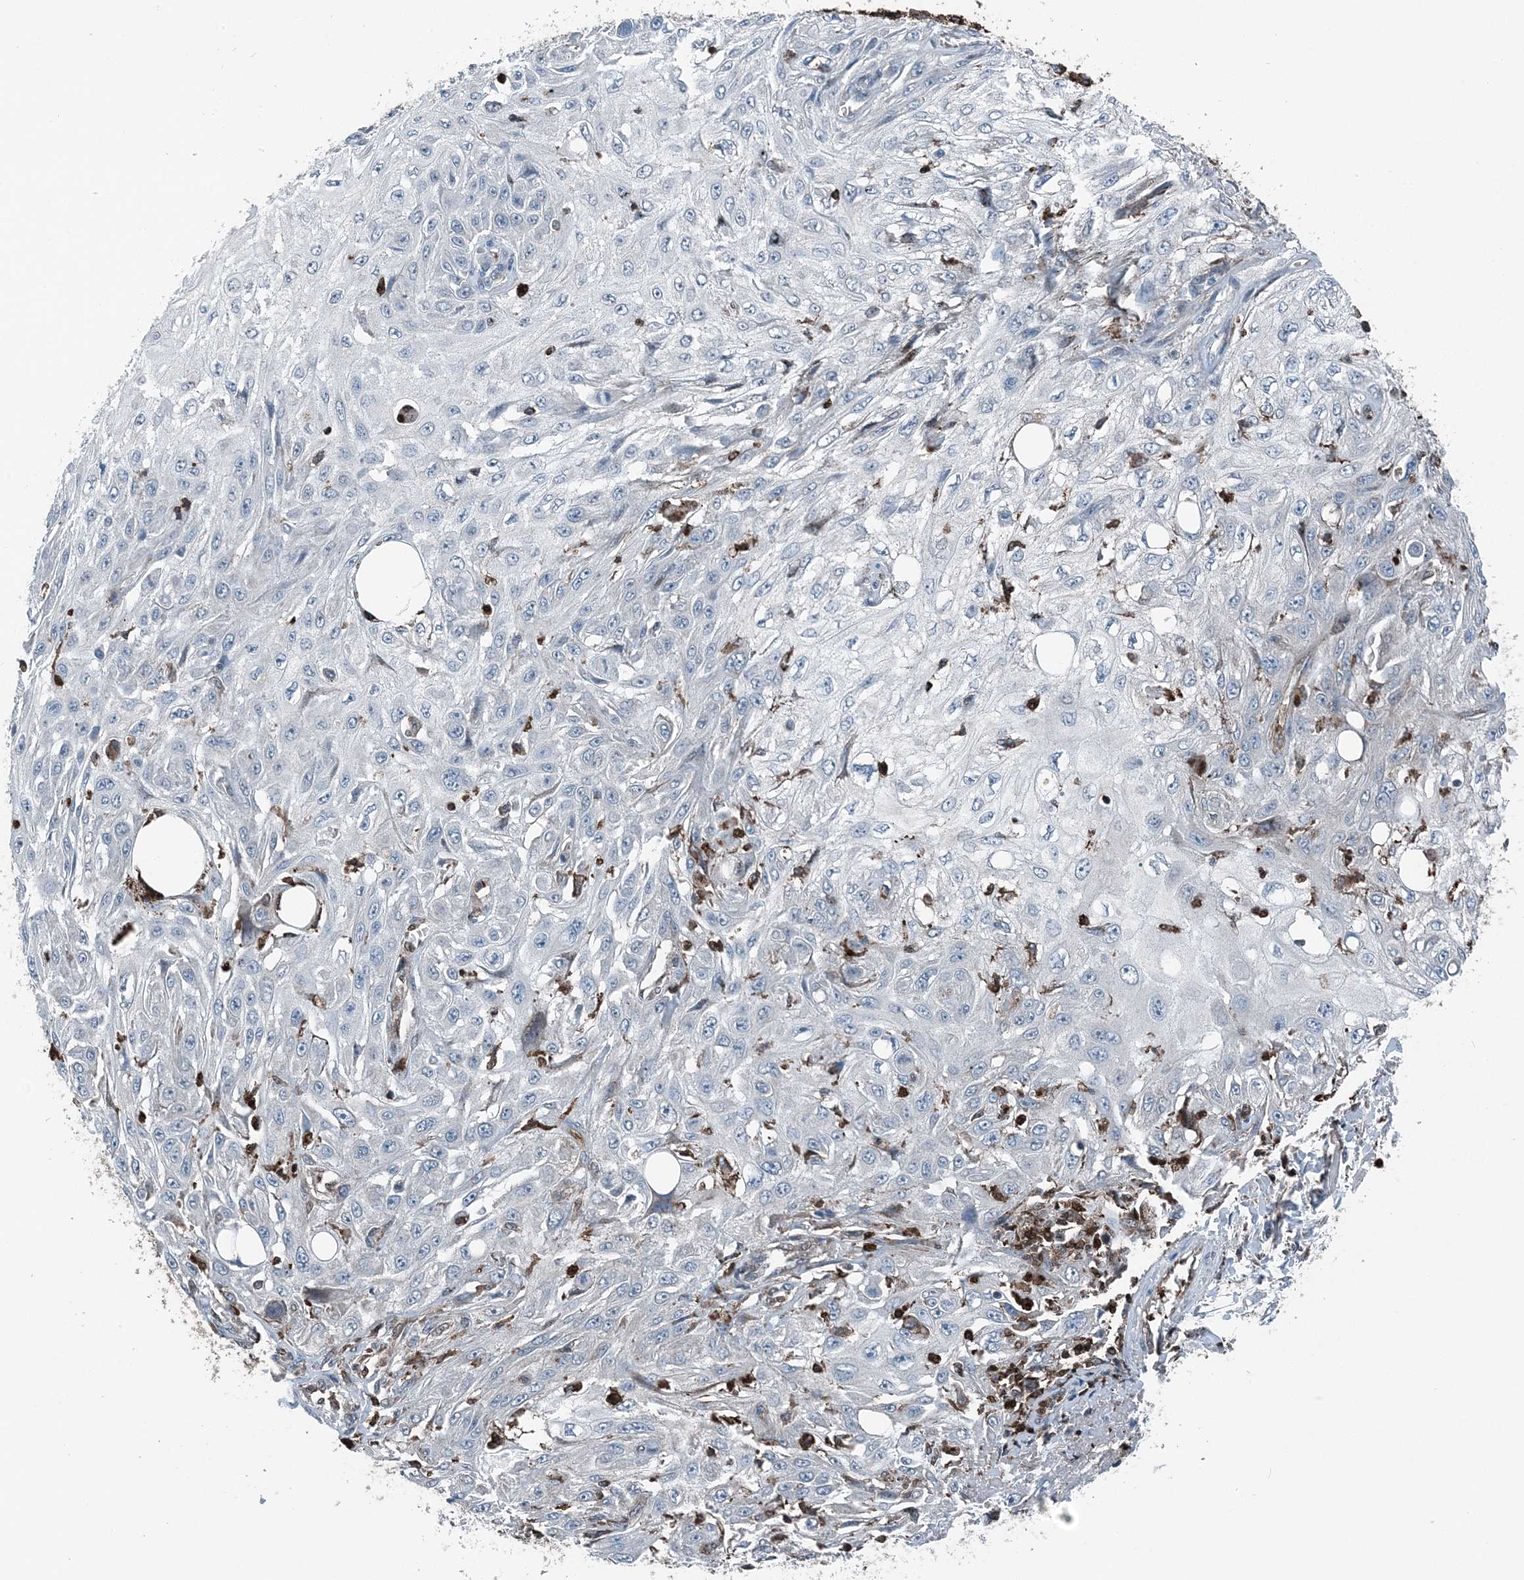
{"staining": {"intensity": "negative", "quantity": "none", "location": "none"}, "tissue": "skin cancer", "cell_type": "Tumor cells", "image_type": "cancer", "snomed": [{"axis": "morphology", "description": "Squamous cell carcinoma, NOS"}, {"axis": "topography", "description": "Skin"}], "caption": "Squamous cell carcinoma (skin) was stained to show a protein in brown. There is no significant staining in tumor cells.", "gene": "CFL1", "patient": {"sex": "male", "age": 75}}